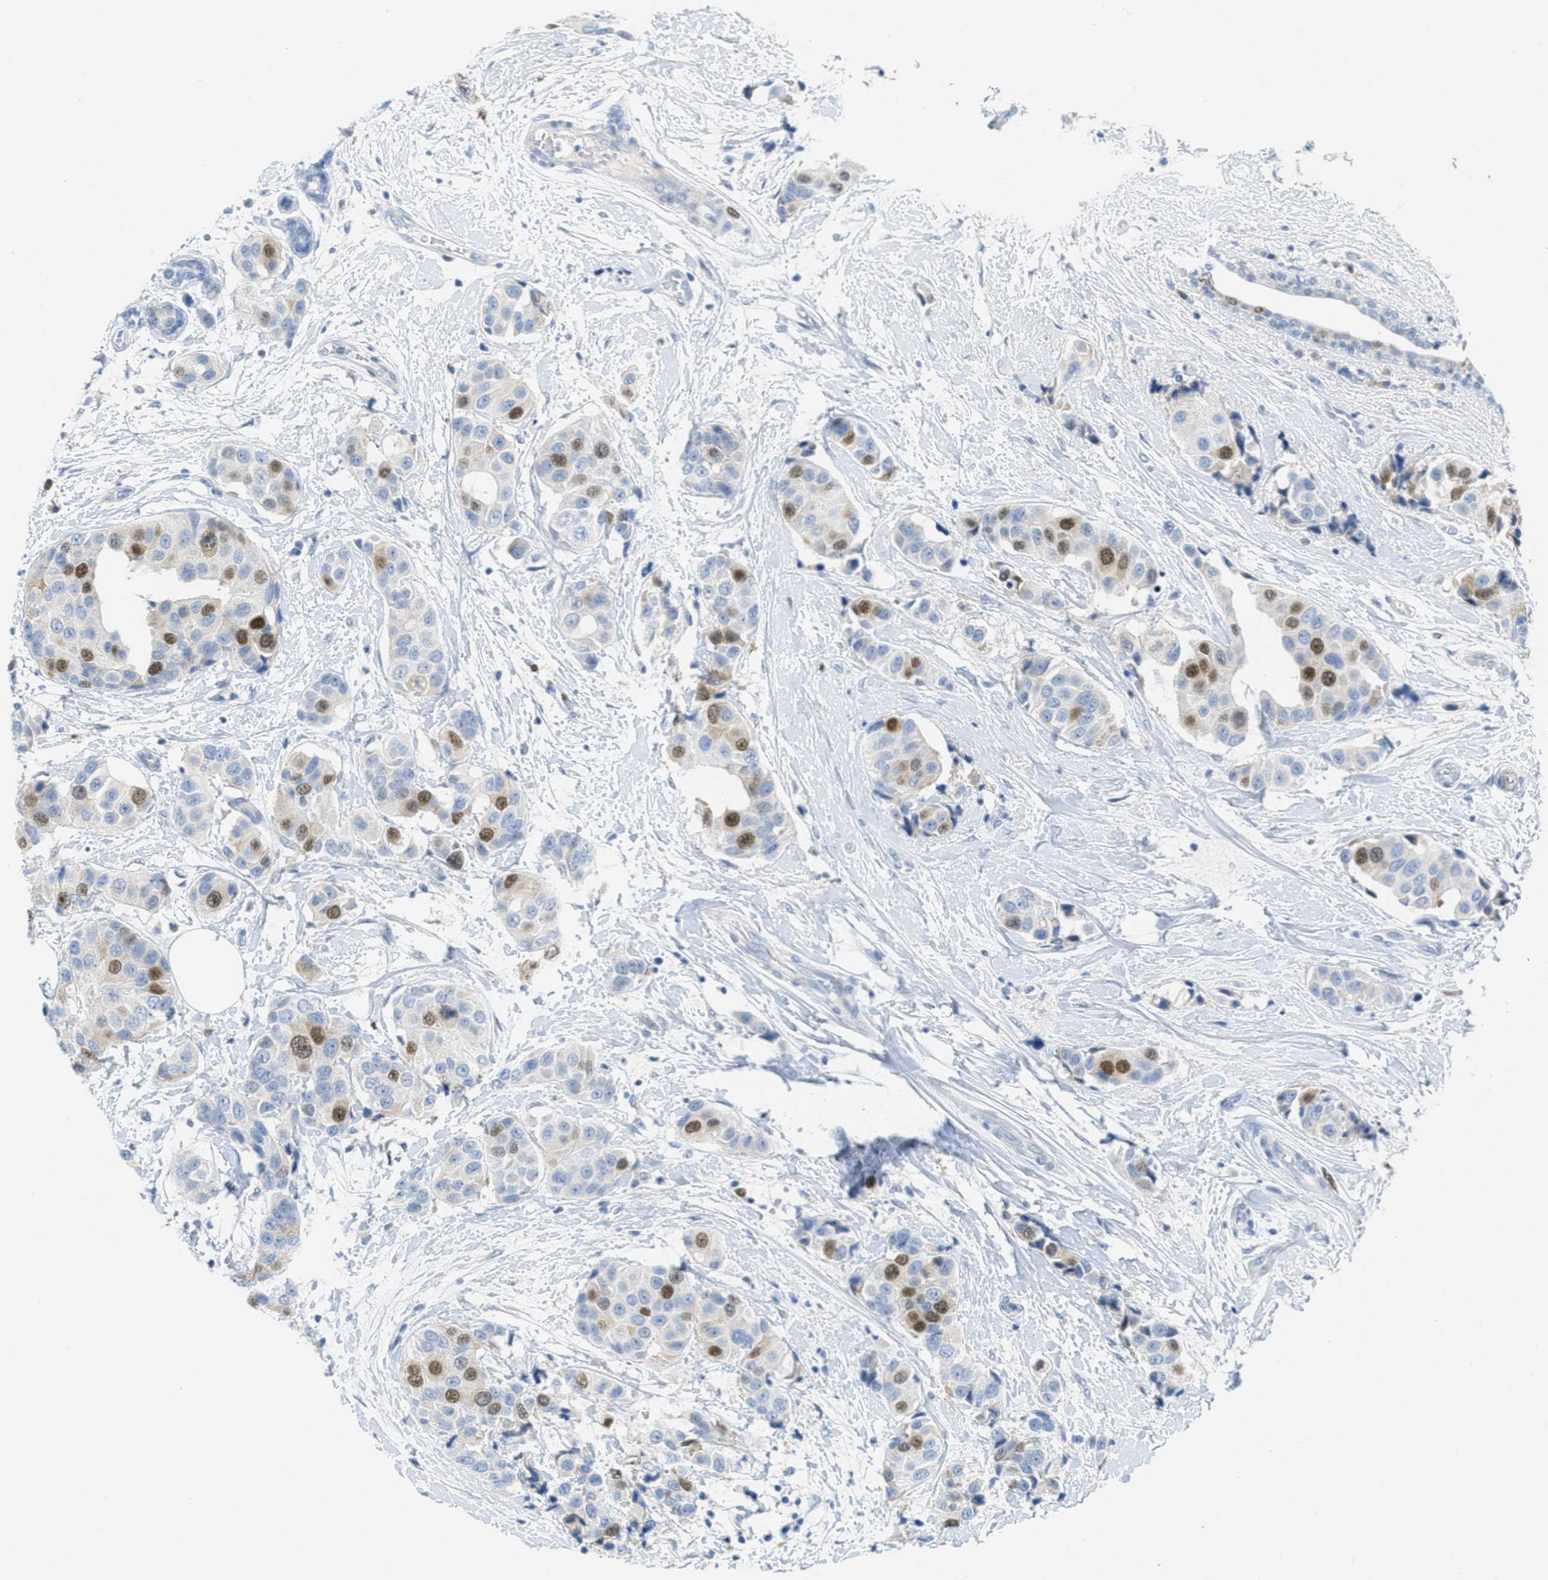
{"staining": {"intensity": "moderate", "quantity": "25%-75%", "location": "cytoplasmic/membranous,nuclear"}, "tissue": "breast cancer", "cell_type": "Tumor cells", "image_type": "cancer", "snomed": [{"axis": "morphology", "description": "Normal tissue, NOS"}, {"axis": "morphology", "description": "Duct carcinoma"}, {"axis": "topography", "description": "Breast"}], "caption": "A brown stain shows moderate cytoplasmic/membranous and nuclear positivity of a protein in human breast invasive ductal carcinoma tumor cells.", "gene": "ORC6", "patient": {"sex": "female", "age": 39}}